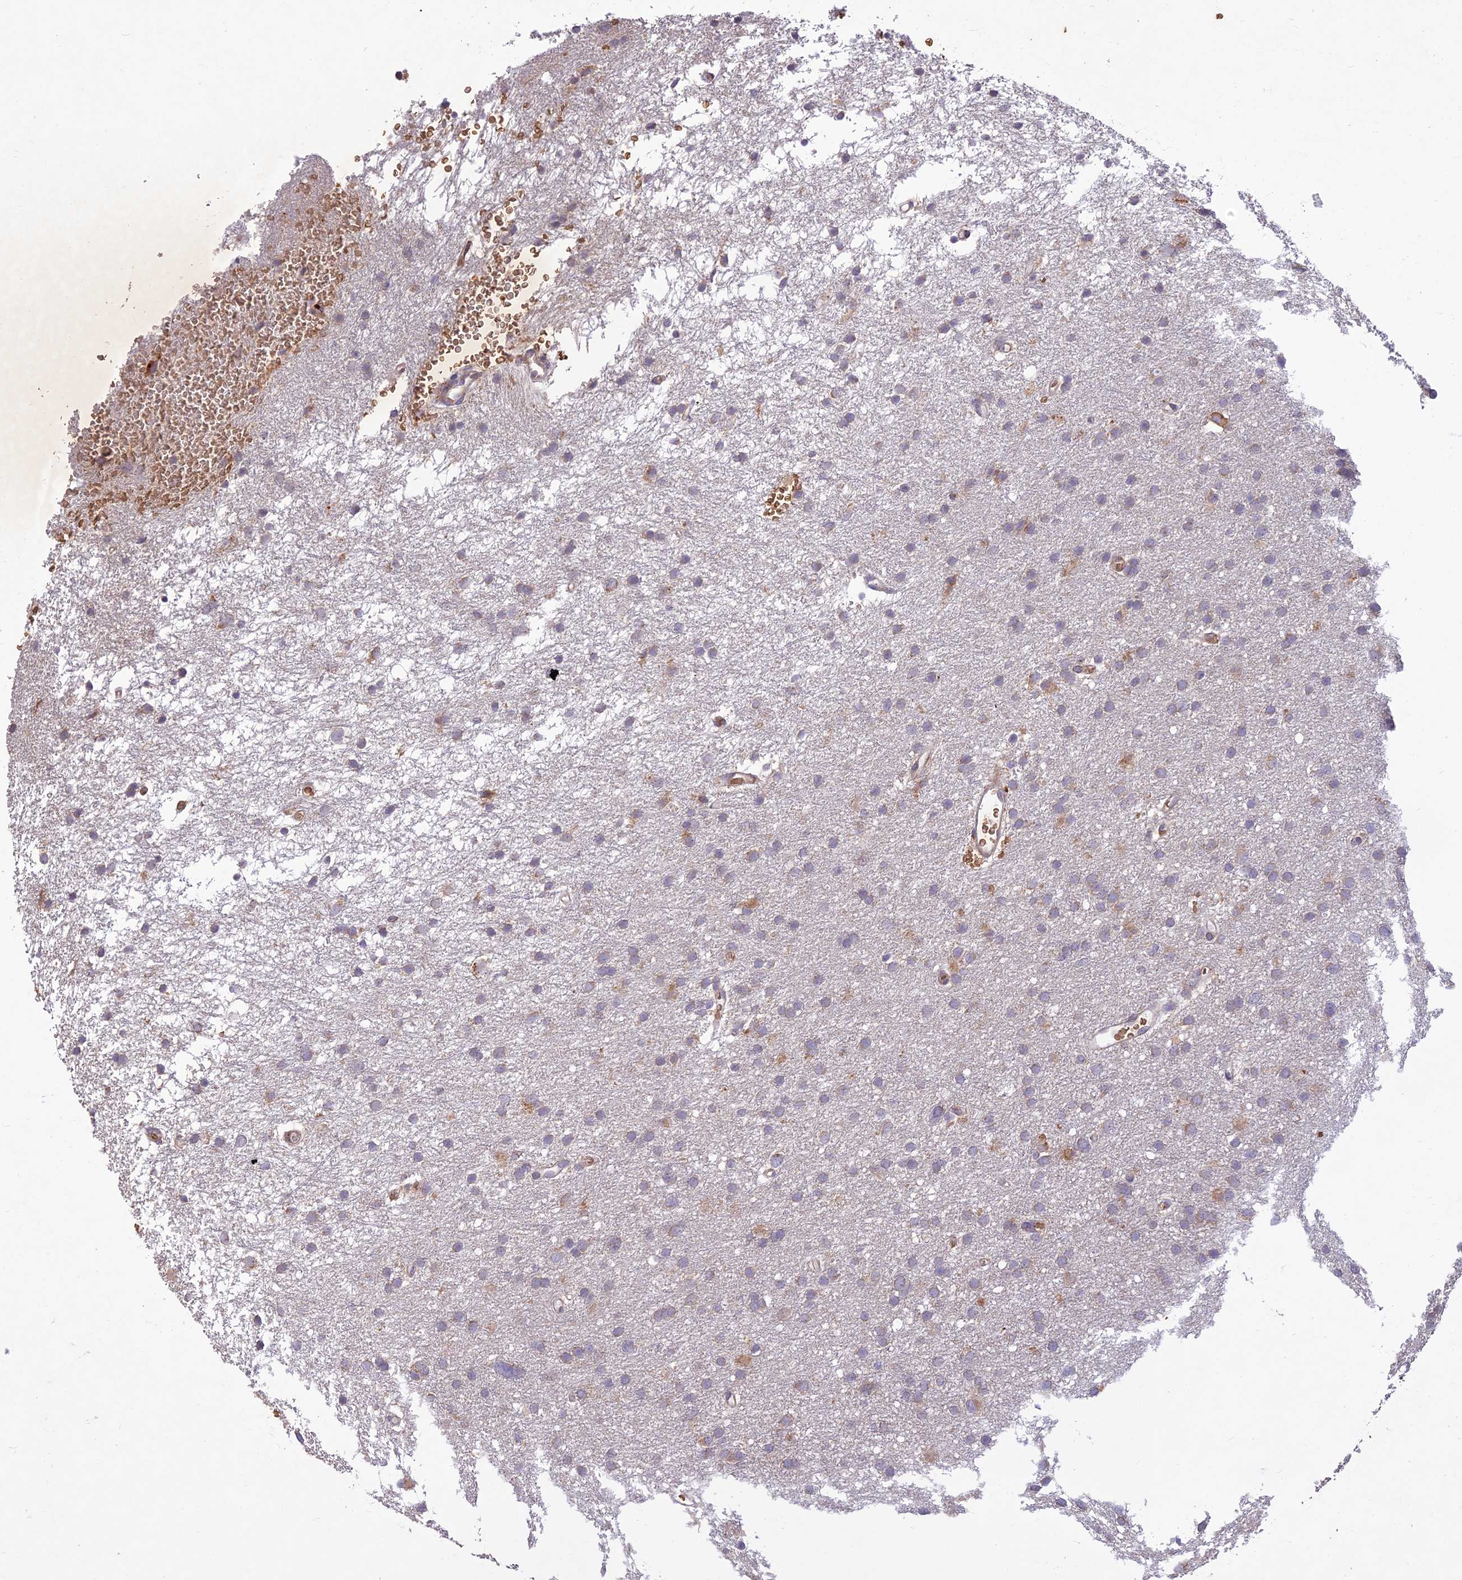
{"staining": {"intensity": "negative", "quantity": "none", "location": "none"}, "tissue": "glioma", "cell_type": "Tumor cells", "image_type": "cancer", "snomed": [{"axis": "morphology", "description": "Glioma, malignant, High grade"}, {"axis": "topography", "description": "Cerebral cortex"}], "caption": "A high-resolution histopathology image shows immunohistochemistry staining of malignant high-grade glioma, which shows no significant staining in tumor cells. (Immunohistochemistry, brightfield microscopy, high magnification).", "gene": "PPP1R11", "patient": {"sex": "female", "age": 36}}